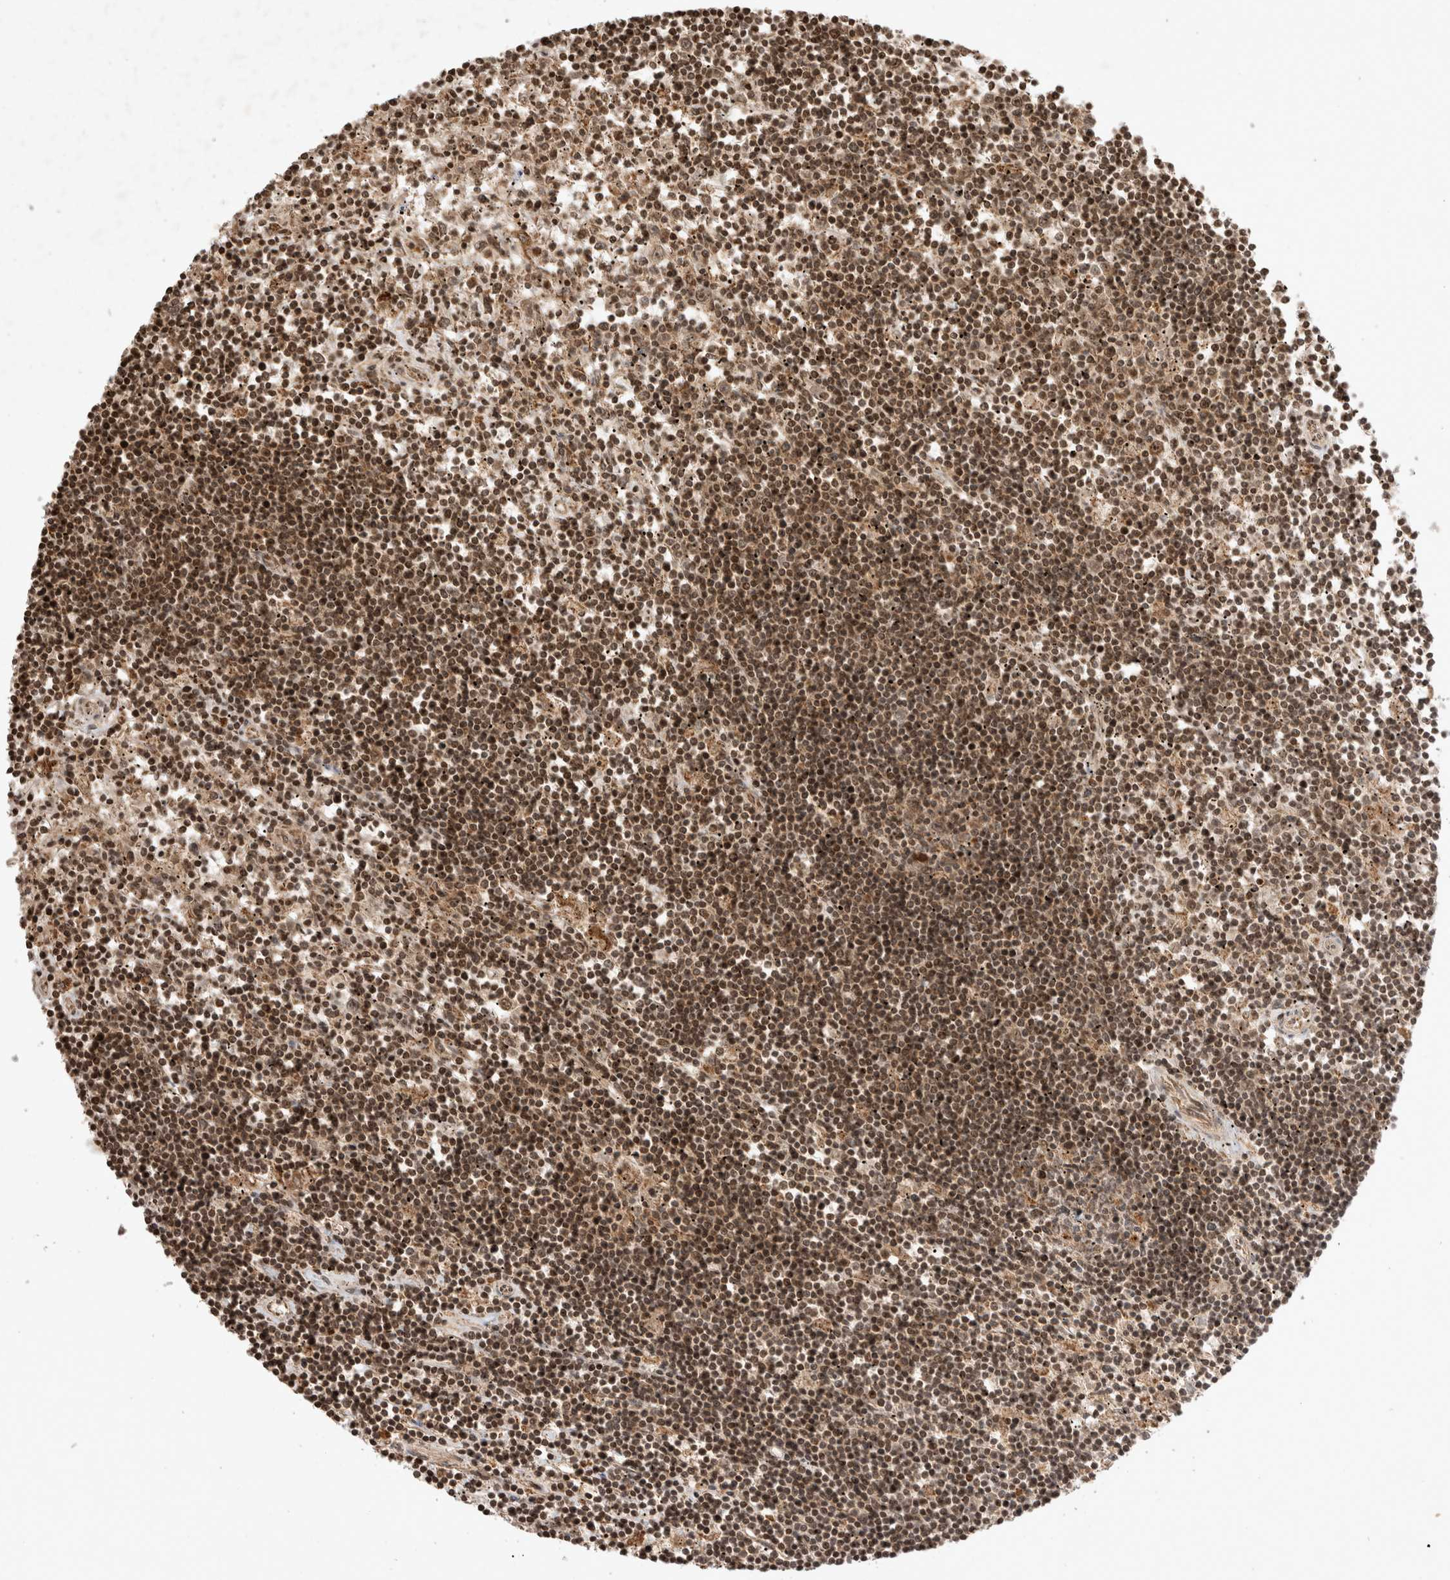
{"staining": {"intensity": "moderate", "quantity": ">75%", "location": "cytoplasmic/membranous,nuclear"}, "tissue": "lymphoma", "cell_type": "Tumor cells", "image_type": "cancer", "snomed": [{"axis": "morphology", "description": "Malignant lymphoma, non-Hodgkin's type, Low grade"}, {"axis": "topography", "description": "Spleen"}], "caption": "IHC staining of lymphoma, which shows medium levels of moderate cytoplasmic/membranous and nuclear positivity in about >75% of tumor cells indicating moderate cytoplasmic/membranous and nuclear protein staining. The staining was performed using DAB (brown) for protein detection and nuclei were counterstained in hematoxylin (blue).", "gene": "FAM221A", "patient": {"sex": "male", "age": 76}}